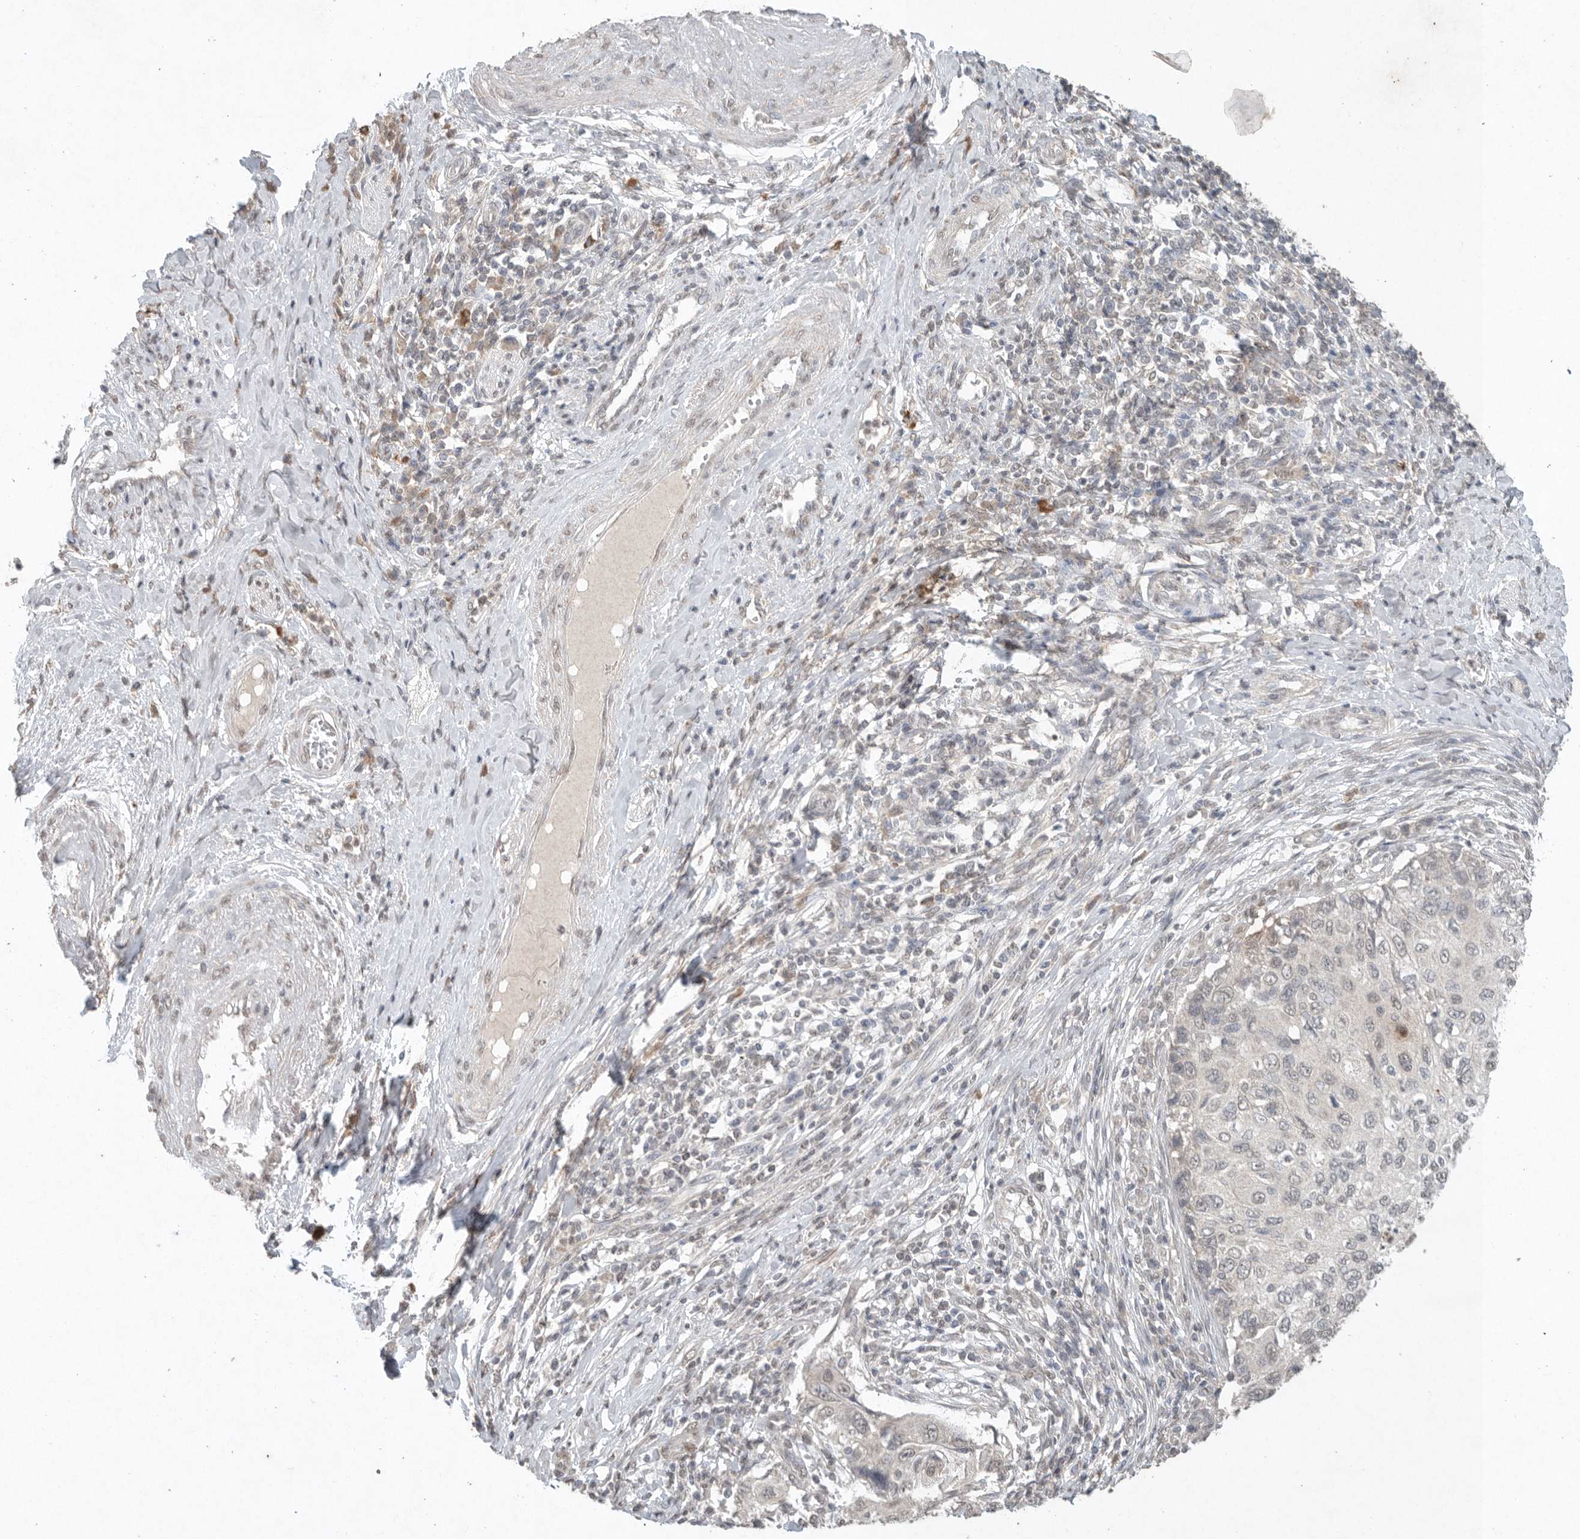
{"staining": {"intensity": "negative", "quantity": "none", "location": "none"}, "tissue": "cervical cancer", "cell_type": "Tumor cells", "image_type": "cancer", "snomed": [{"axis": "morphology", "description": "Squamous cell carcinoma, NOS"}, {"axis": "topography", "description": "Cervix"}], "caption": "Human cervical cancer stained for a protein using immunohistochemistry shows no expression in tumor cells.", "gene": "KLK5", "patient": {"sex": "female", "age": 70}}